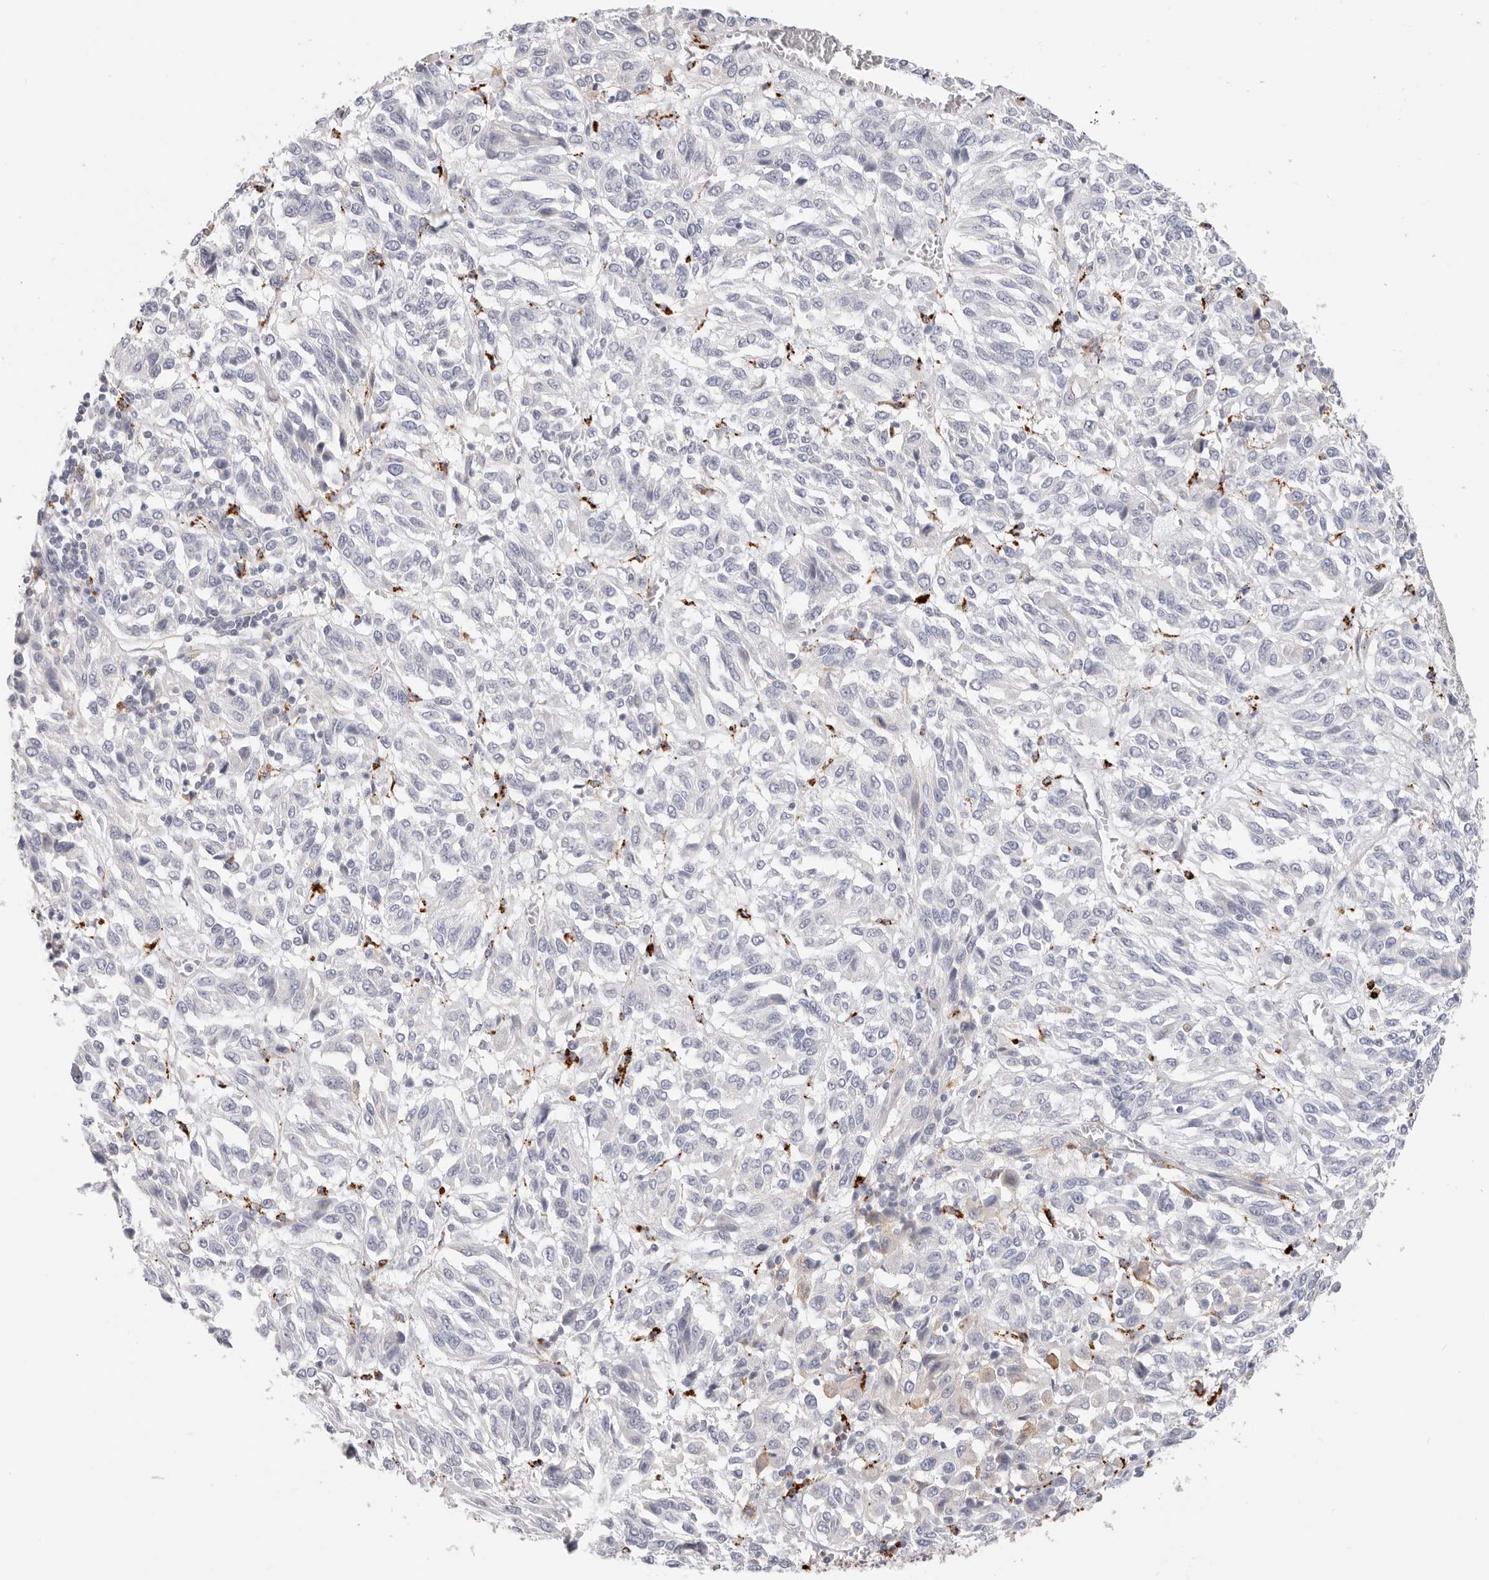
{"staining": {"intensity": "weak", "quantity": "<25%", "location": "cytoplasmic/membranous"}, "tissue": "melanoma", "cell_type": "Tumor cells", "image_type": "cancer", "snomed": [{"axis": "morphology", "description": "Malignant melanoma, Metastatic site"}, {"axis": "topography", "description": "Lung"}], "caption": "The micrograph shows no significant expression in tumor cells of melanoma. (DAB (3,3'-diaminobenzidine) immunohistochemistry visualized using brightfield microscopy, high magnification).", "gene": "STKLD1", "patient": {"sex": "male", "age": 64}}